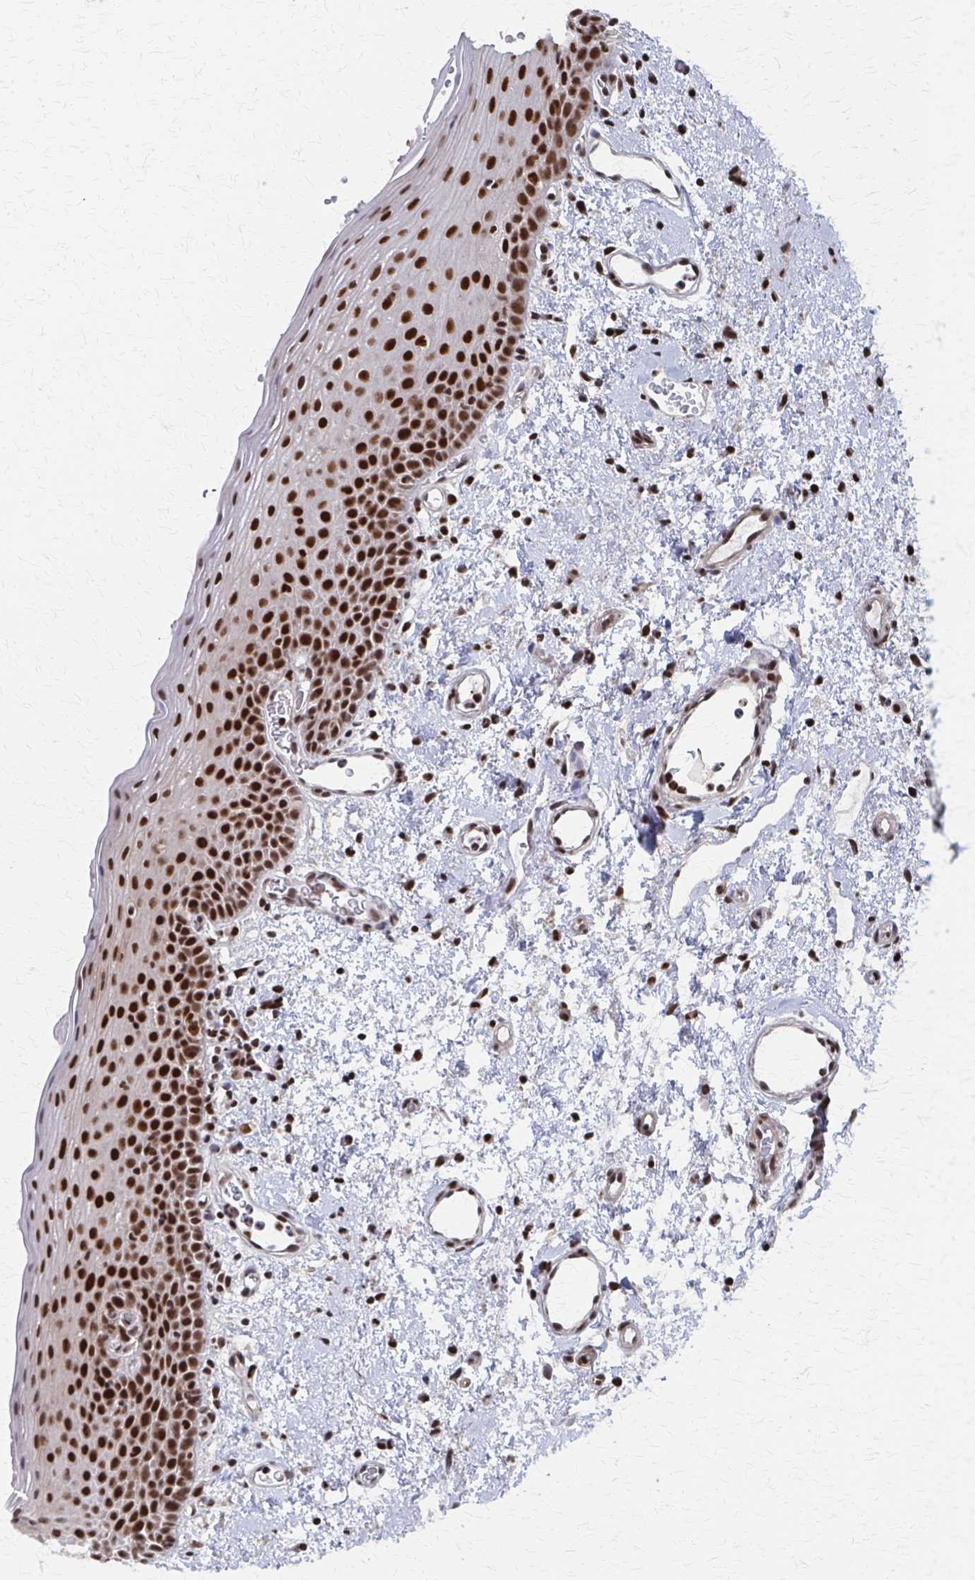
{"staining": {"intensity": "strong", "quantity": ">75%", "location": "nuclear"}, "tissue": "oral mucosa", "cell_type": "Squamous epithelial cells", "image_type": "normal", "snomed": [{"axis": "morphology", "description": "Normal tissue, NOS"}, {"axis": "topography", "description": "Oral tissue"}, {"axis": "topography", "description": "Head-Neck"}], "caption": "DAB (3,3'-diaminobenzidine) immunohistochemical staining of normal human oral mucosa reveals strong nuclear protein staining in approximately >75% of squamous epithelial cells.", "gene": "GTF2B", "patient": {"sex": "female", "age": 55}}